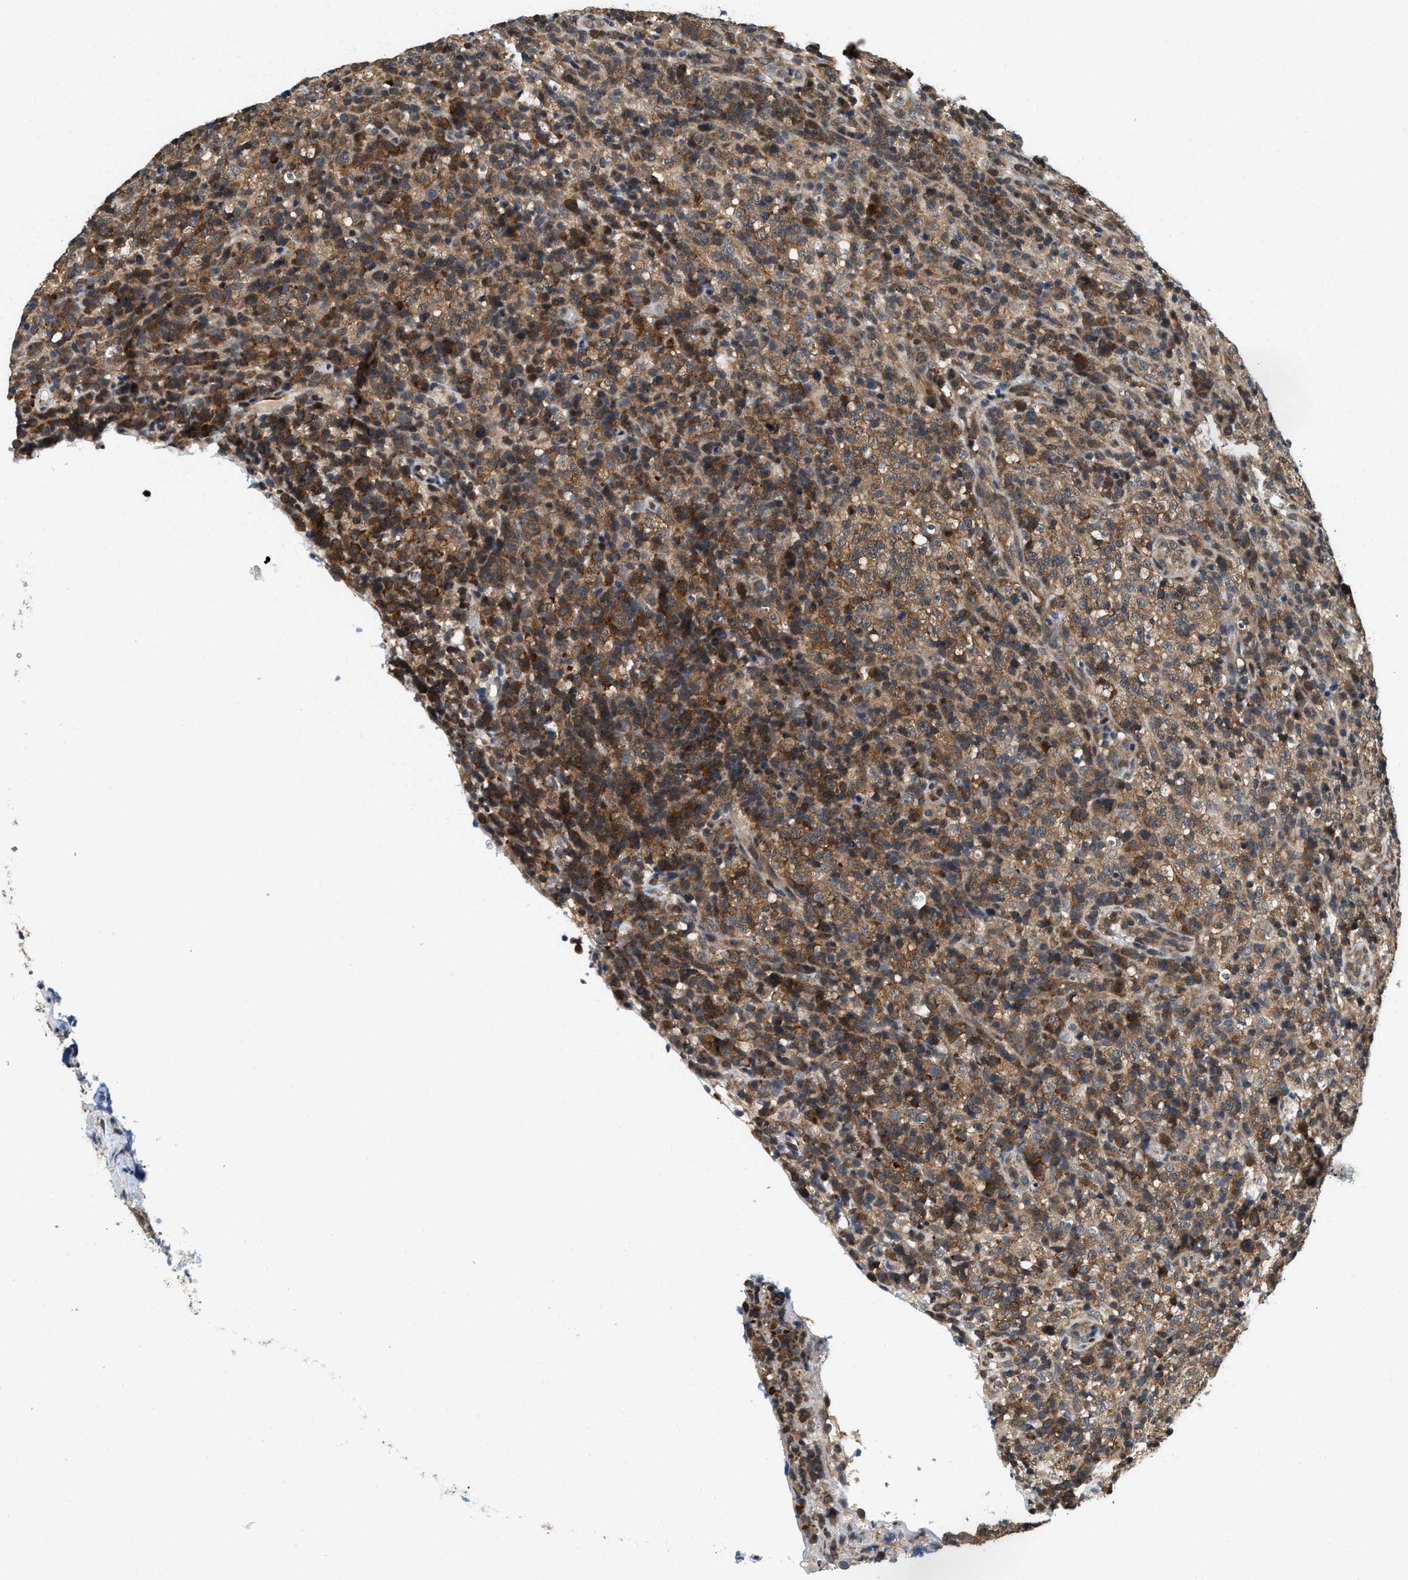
{"staining": {"intensity": "moderate", "quantity": ">75%", "location": "cytoplasmic/membranous,nuclear"}, "tissue": "lymphoma", "cell_type": "Tumor cells", "image_type": "cancer", "snomed": [{"axis": "morphology", "description": "Malignant lymphoma, non-Hodgkin's type, High grade"}, {"axis": "topography", "description": "Lymph node"}], "caption": "Immunohistochemical staining of human lymphoma displays moderate cytoplasmic/membranous and nuclear protein expression in approximately >75% of tumor cells.", "gene": "ATF7IP", "patient": {"sex": "female", "age": 76}}